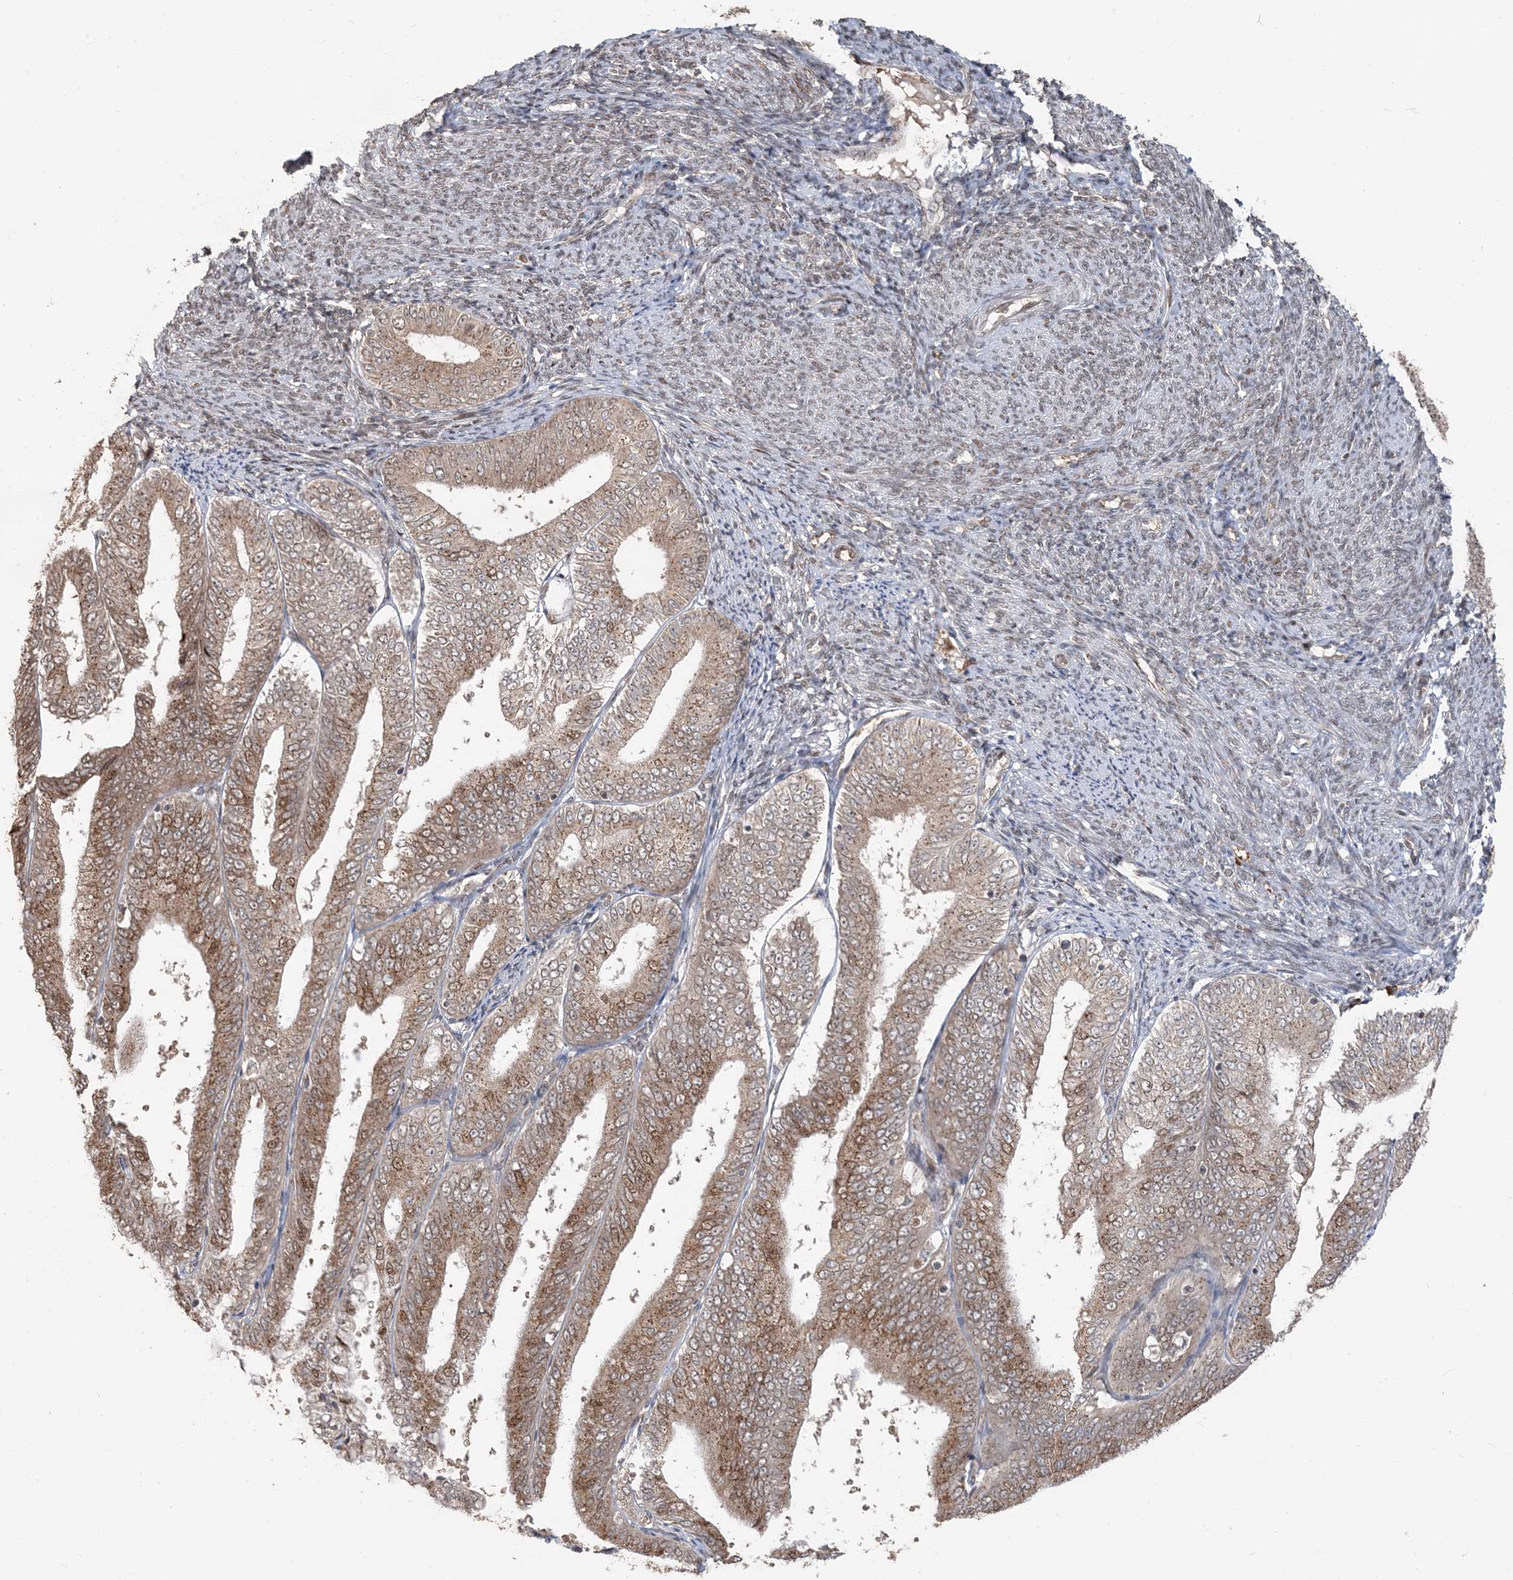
{"staining": {"intensity": "moderate", "quantity": ">75%", "location": "cytoplasmic/membranous,nuclear"}, "tissue": "endometrial cancer", "cell_type": "Tumor cells", "image_type": "cancer", "snomed": [{"axis": "morphology", "description": "Adenocarcinoma, NOS"}, {"axis": "topography", "description": "Endometrium"}], "caption": "This histopathology image shows immunohistochemistry (IHC) staining of adenocarcinoma (endometrial), with medium moderate cytoplasmic/membranous and nuclear positivity in approximately >75% of tumor cells.", "gene": "RER1", "patient": {"sex": "female", "age": 63}}